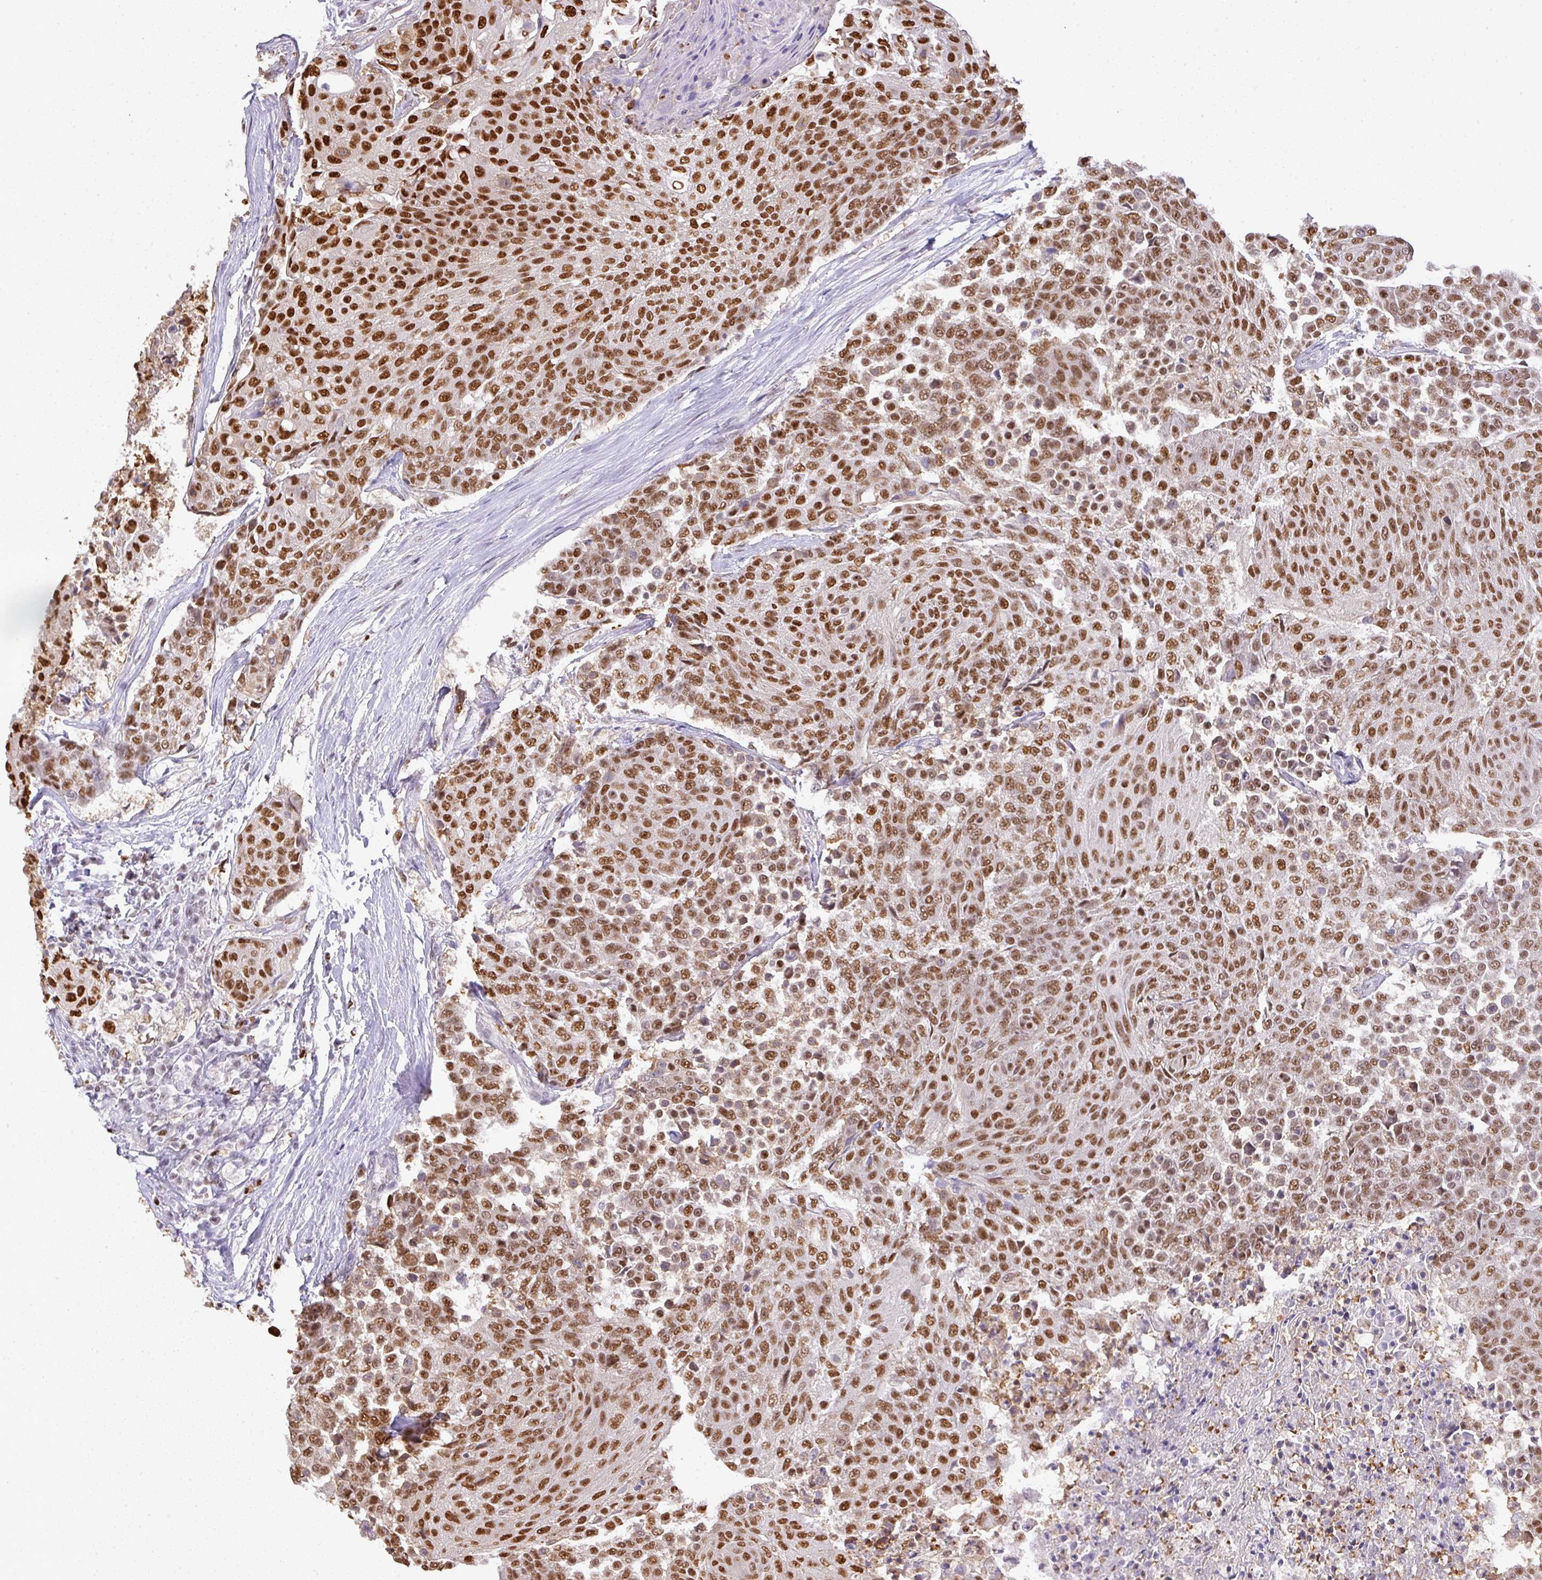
{"staining": {"intensity": "moderate", "quantity": ">75%", "location": "nuclear"}, "tissue": "urothelial cancer", "cell_type": "Tumor cells", "image_type": "cancer", "snomed": [{"axis": "morphology", "description": "Urothelial carcinoma, High grade"}, {"axis": "topography", "description": "Urinary bladder"}], "caption": "Urothelial carcinoma (high-grade) stained with a protein marker reveals moderate staining in tumor cells.", "gene": "BBX", "patient": {"sex": "female", "age": 63}}